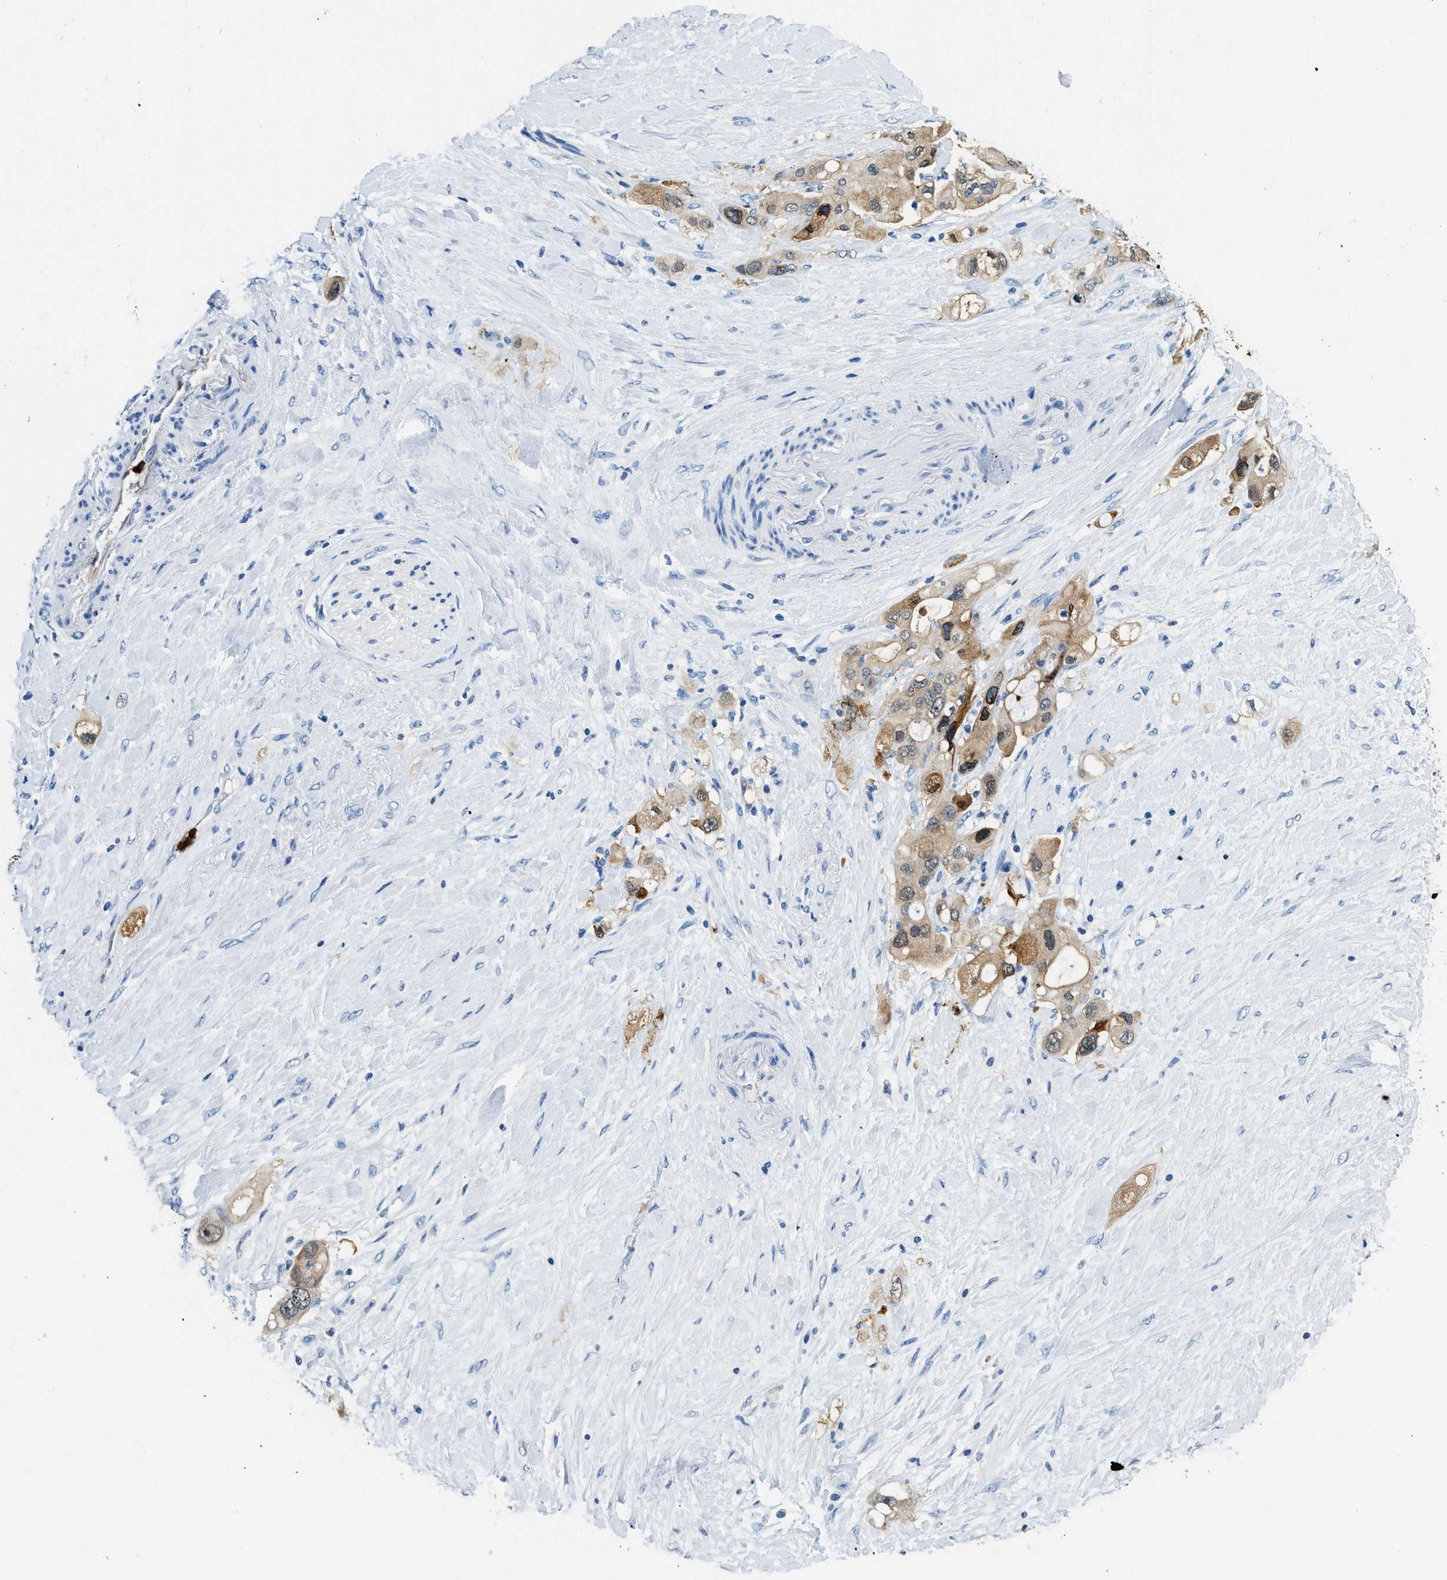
{"staining": {"intensity": "moderate", "quantity": ">75%", "location": "cytoplasmic/membranous,nuclear"}, "tissue": "pancreatic cancer", "cell_type": "Tumor cells", "image_type": "cancer", "snomed": [{"axis": "morphology", "description": "Adenocarcinoma, NOS"}, {"axis": "topography", "description": "Pancreas"}], "caption": "Human pancreatic cancer stained with a protein marker reveals moderate staining in tumor cells.", "gene": "ANXA3", "patient": {"sex": "female", "age": 56}}